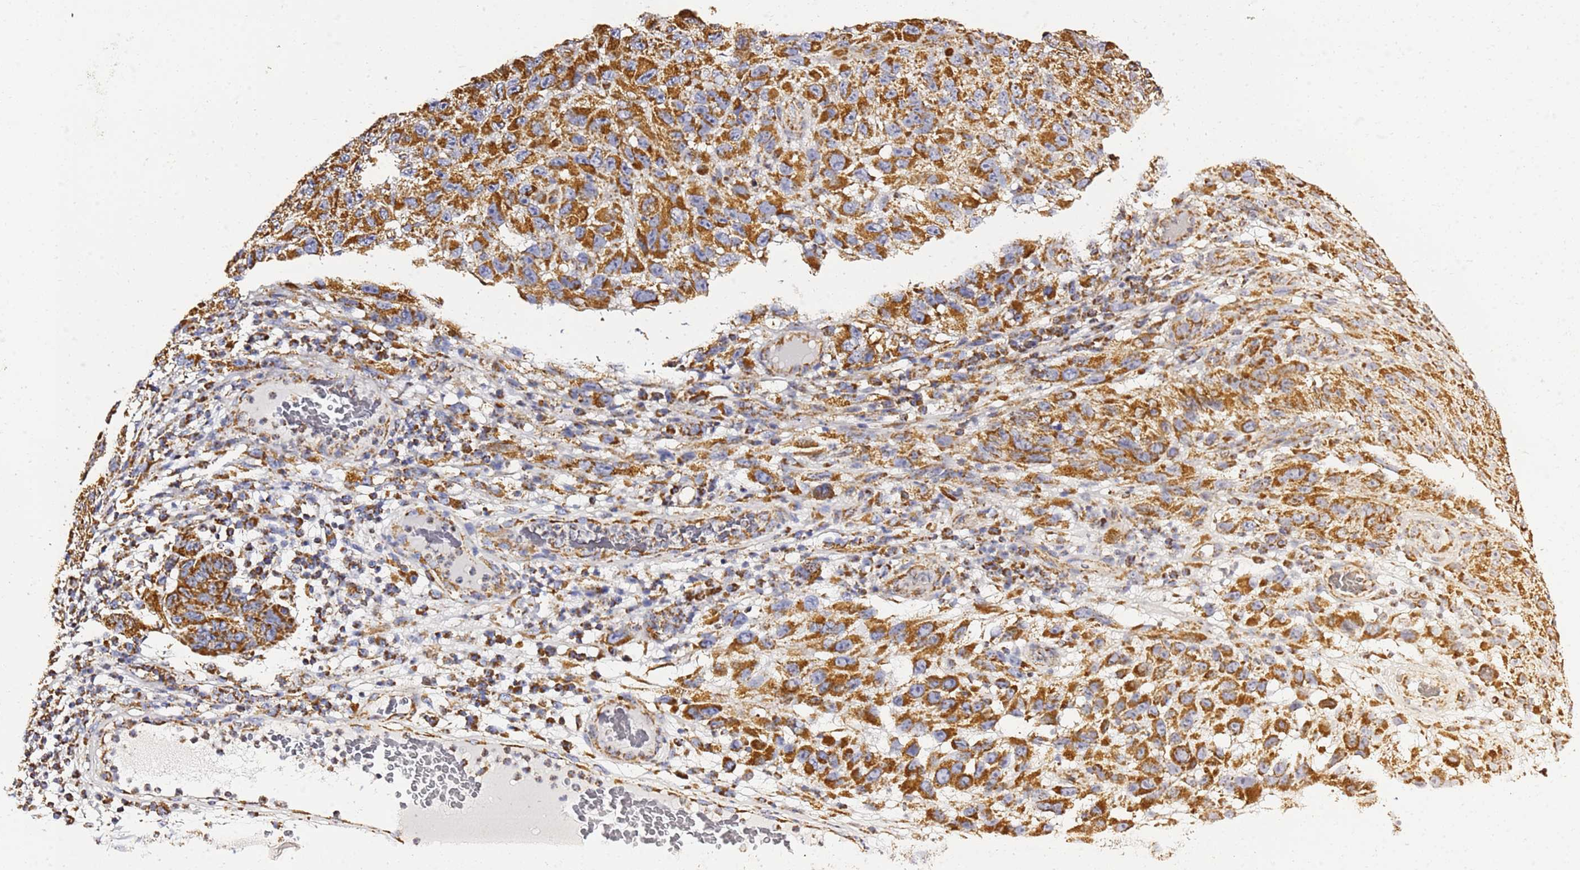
{"staining": {"intensity": "strong", "quantity": ">75%", "location": "cytoplasmic/membranous"}, "tissue": "melanoma", "cell_type": "Tumor cells", "image_type": "cancer", "snomed": [{"axis": "morphology", "description": "Malignant melanoma, NOS"}, {"axis": "topography", "description": "Skin"}], "caption": "Protein expression analysis of human melanoma reveals strong cytoplasmic/membranous positivity in about >75% of tumor cells.", "gene": "PHB2", "patient": {"sex": "female", "age": 96}}